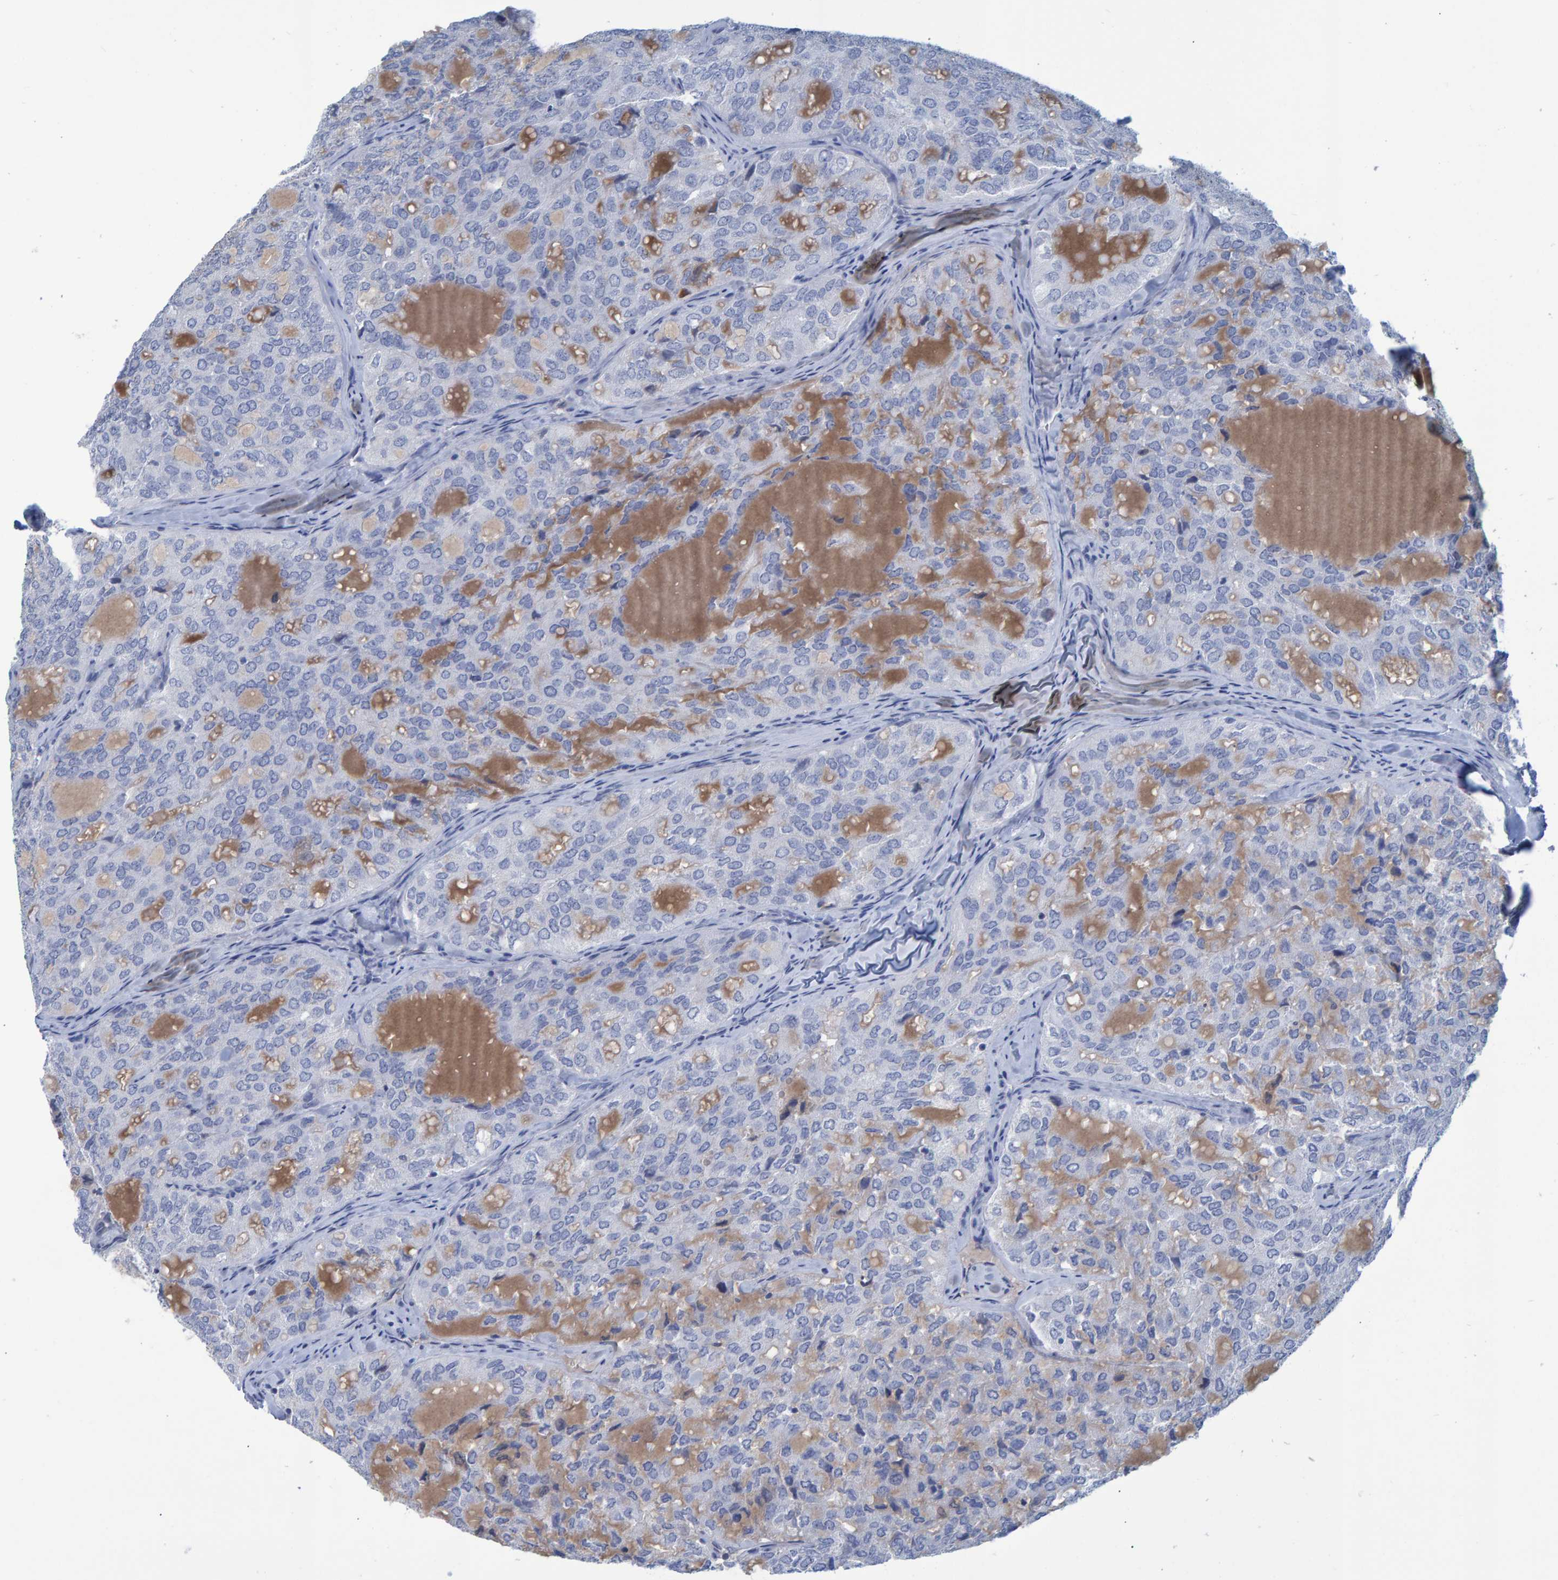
{"staining": {"intensity": "negative", "quantity": "none", "location": "none"}, "tissue": "thyroid cancer", "cell_type": "Tumor cells", "image_type": "cancer", "snomed": [{"axis": "morphology", "description": "Follicular adenoma carcinoma, NOS"}, {"axis": "topography", "description": "Thyroid gland"}], "caption": "IHC of human thyroid follicular adenoma carcinoma shows no positivity in tumor cells.", "gene": "PROCA1", "patient": {"sex": "male", "age": 75}}